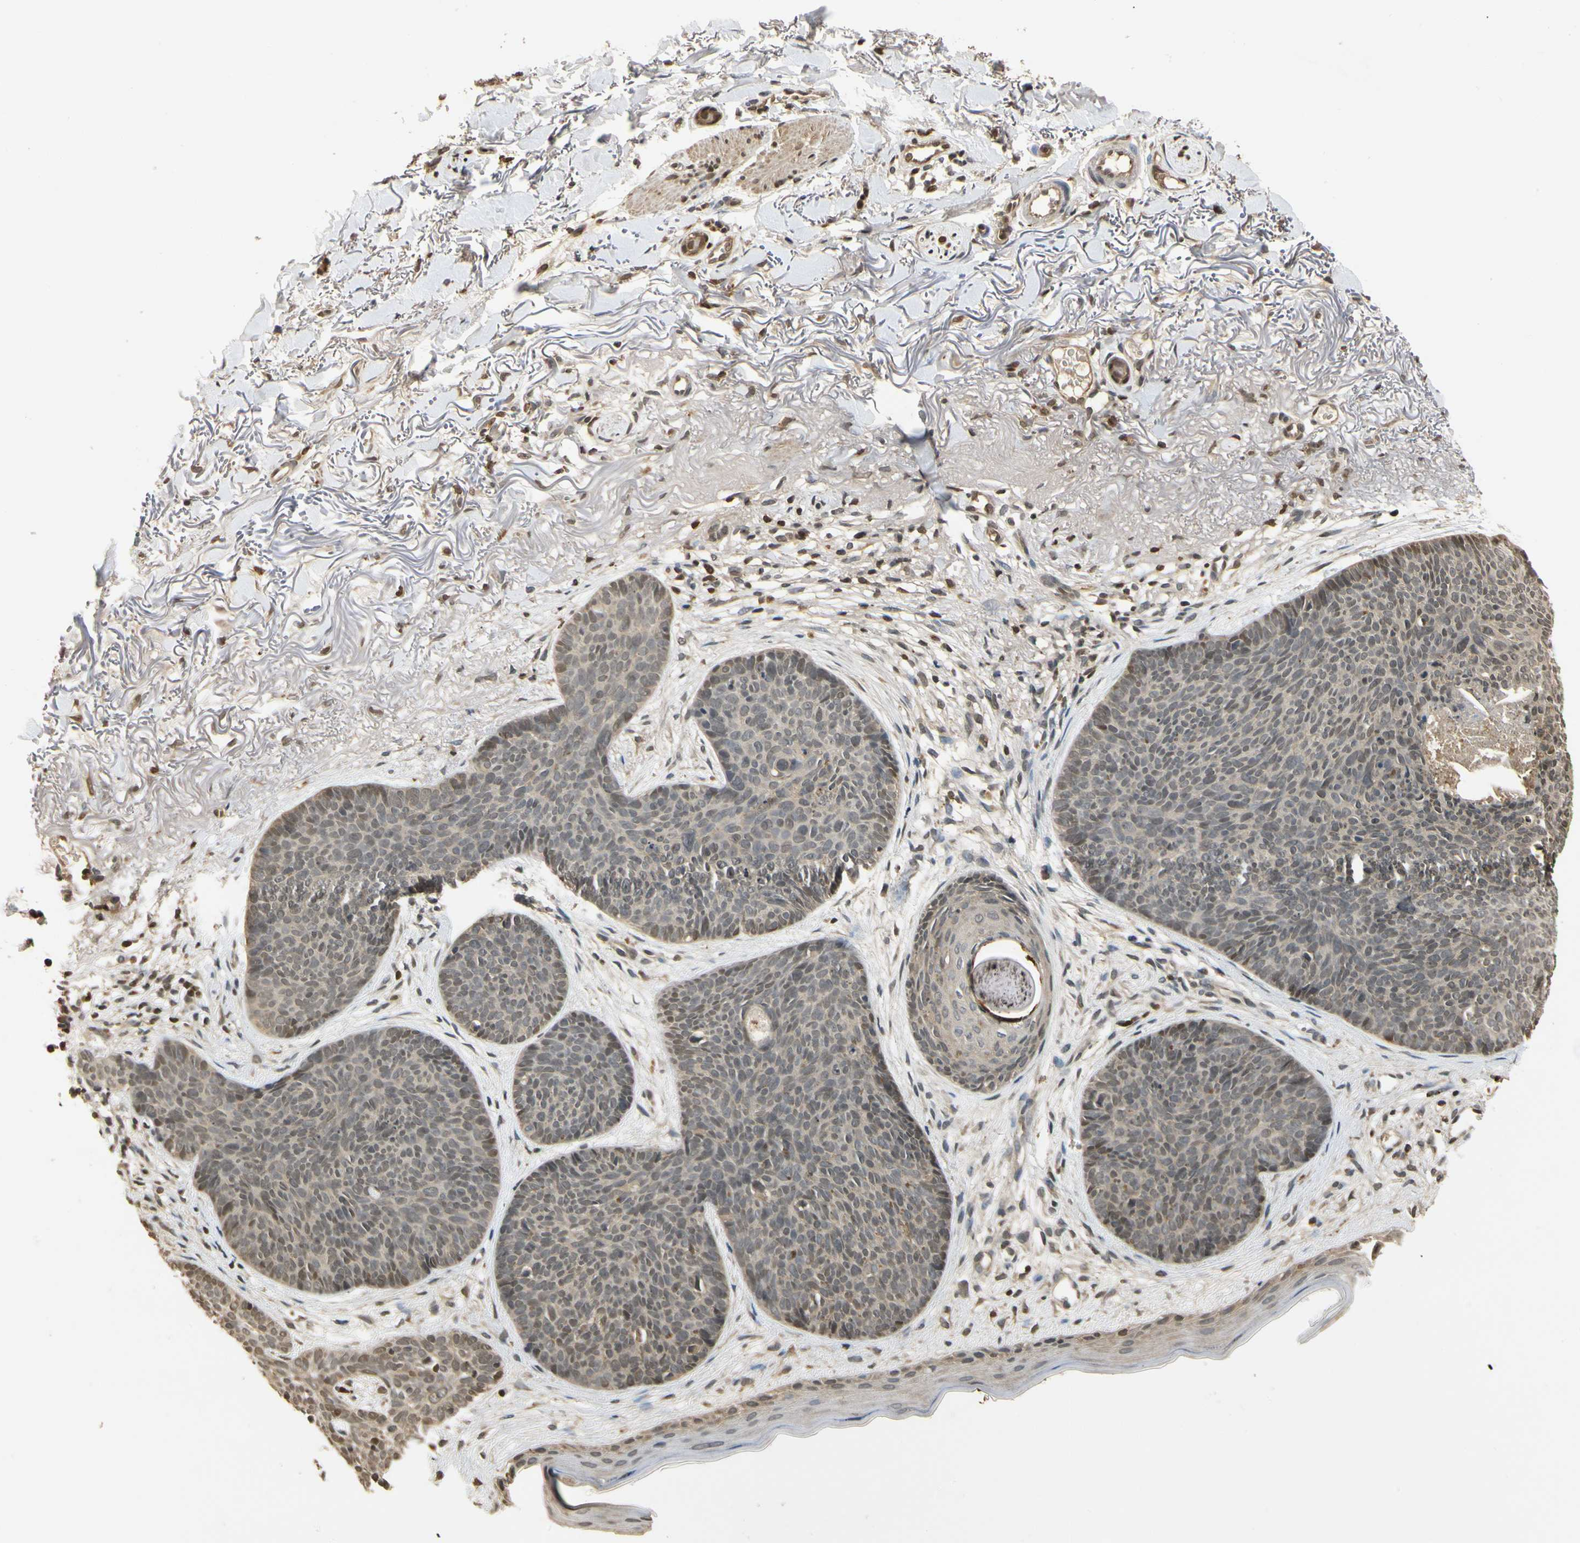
{"staining": {"intensity": "weak", "quantity": ">75%", "location": "cytoplasmic/membranous,nuclear"}, "tissue": "skin cancer", "cell_type": "Tumor cells", "image_type": "cancer", "snomed": [{"axis": "morphology", "description": "Normal tissue, NOS"}, {"axis": "morphology", "description": "Basal cell carcinoma"}, {"axis": "topography", "description": "Skin"}], "caption": "Immunohistochemical staining of human skin basal cell carcinoma demonstrates weak cytoplasmic/membranous and nuclear protein staining in approximately >75% of tumor cells.", "gene": "SOD1", "patient": {"sex": "female", "age": 70}}